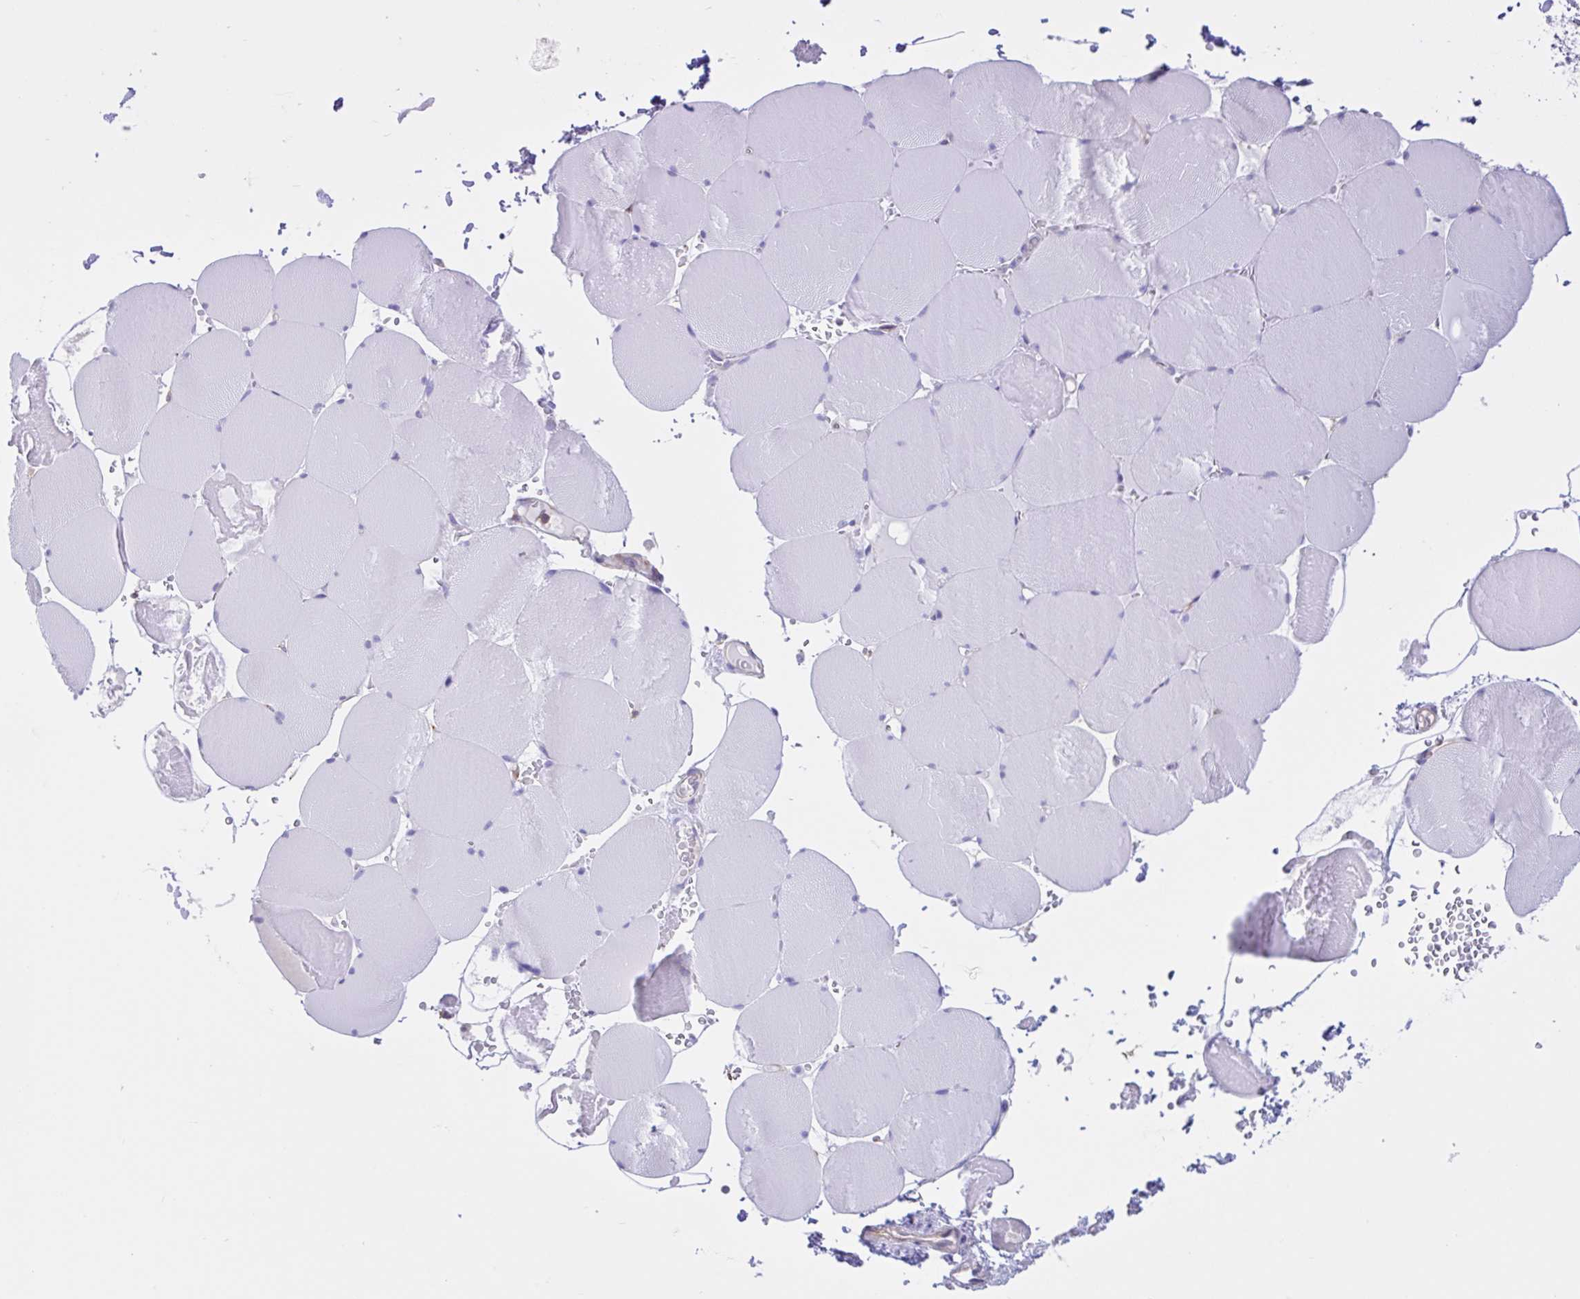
{"staining": {"intensity": "negative", "quantity": "none", "location": "none"}, "tissue": "skeletal muscle", "cell_type": "Myocytes", "image_type": "normal", "snomed": [{"axis": "morphology", "description": "Normal tissue, NOS"}, {"axis": "topography", "description": "Skeletal muscle"}, {"axis": "topography", "description": "Head-Neck"}], "caption": "A high-resolution histopathology image shows IHC staining of unremarkable skeletal muscle, which reveals no significant expression in myocytes. (DAB (3,3'-diaminobenzidine) IHC visualized using brightfield microscopy, high magnification).", "gene": "OR51M1", "patient": {"sex": "male", "age": 66}}